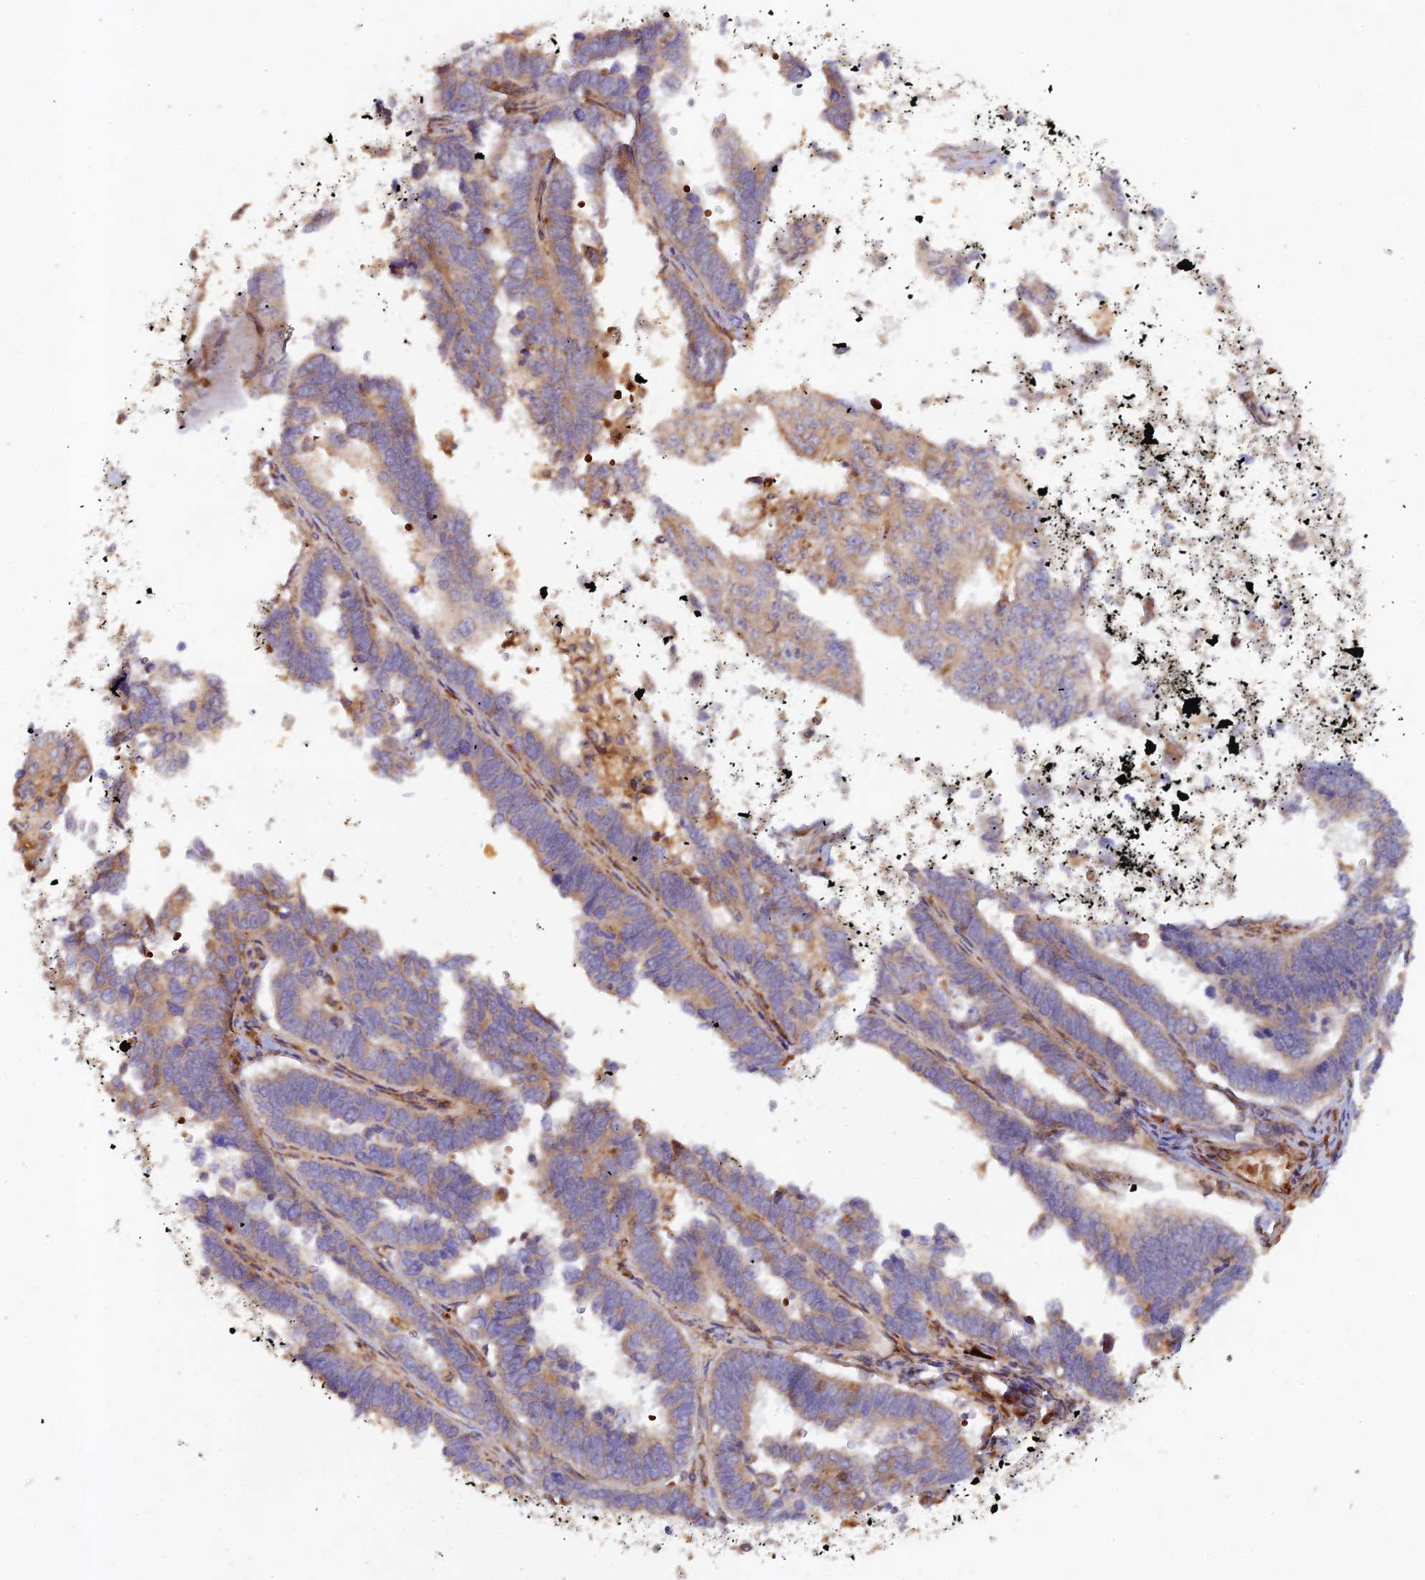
{"staining": {"intensity": "weak", "quantity": "25%-75%", "location": "cytoplasmic/membranous"}, "tissue": "endometrial cancer", "cell_type": "Tumor cells", "image_type": "cancer", "snomed": [{"axis": "morphology", "description": "Adenocarcinoma, NOS"}, {"axis": "topography", "description": "Endometrium"}], "caption": "Endometrial cancer was stained to show a protein in brown. There is low levels of weak cytoplasmic/membranous positivity in approximately 25%-75% of tumor cells.", "gene": "GMCL1", "patient": {"sex": "female", "age": 75}}